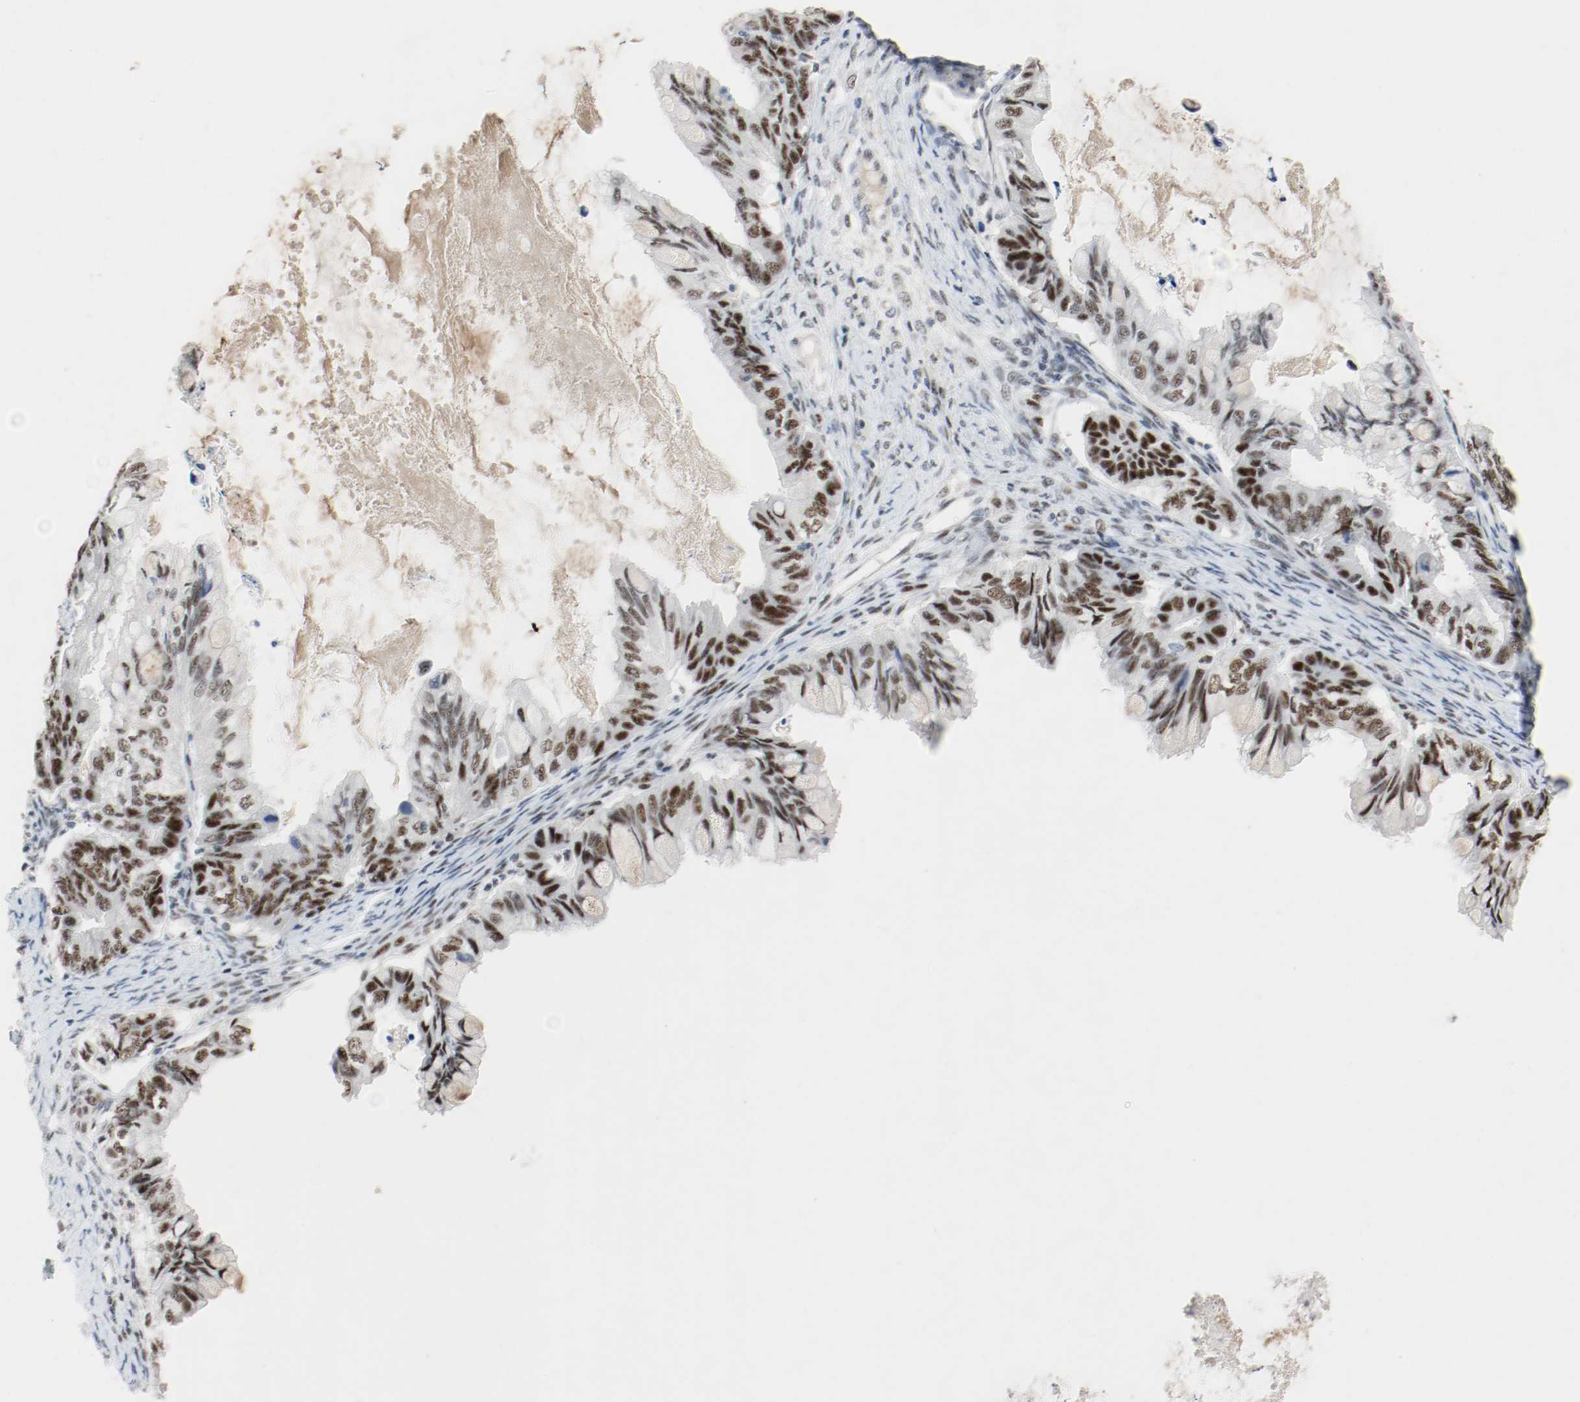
{"staining": {"intensity": "strong", "quantity": "25%-75%", "location": "nuclear"}, "tissue": "ovarian cancer", "cell_type": "Tumor cells", "image_type": "cancer", "snomed": [{"axis": "morphology", "description": "Cystadenocarcinoma, mucinous, NOS"}, {"axis": "topography", "description": "Ovary"}], "caption": "Strong nuclear positivity for a protein is present in about 25%-75% of tumor cells of ovarian cancer using IHC.", "gene": "ASH1L", "patient": {"sex": "female", "age": 80}}